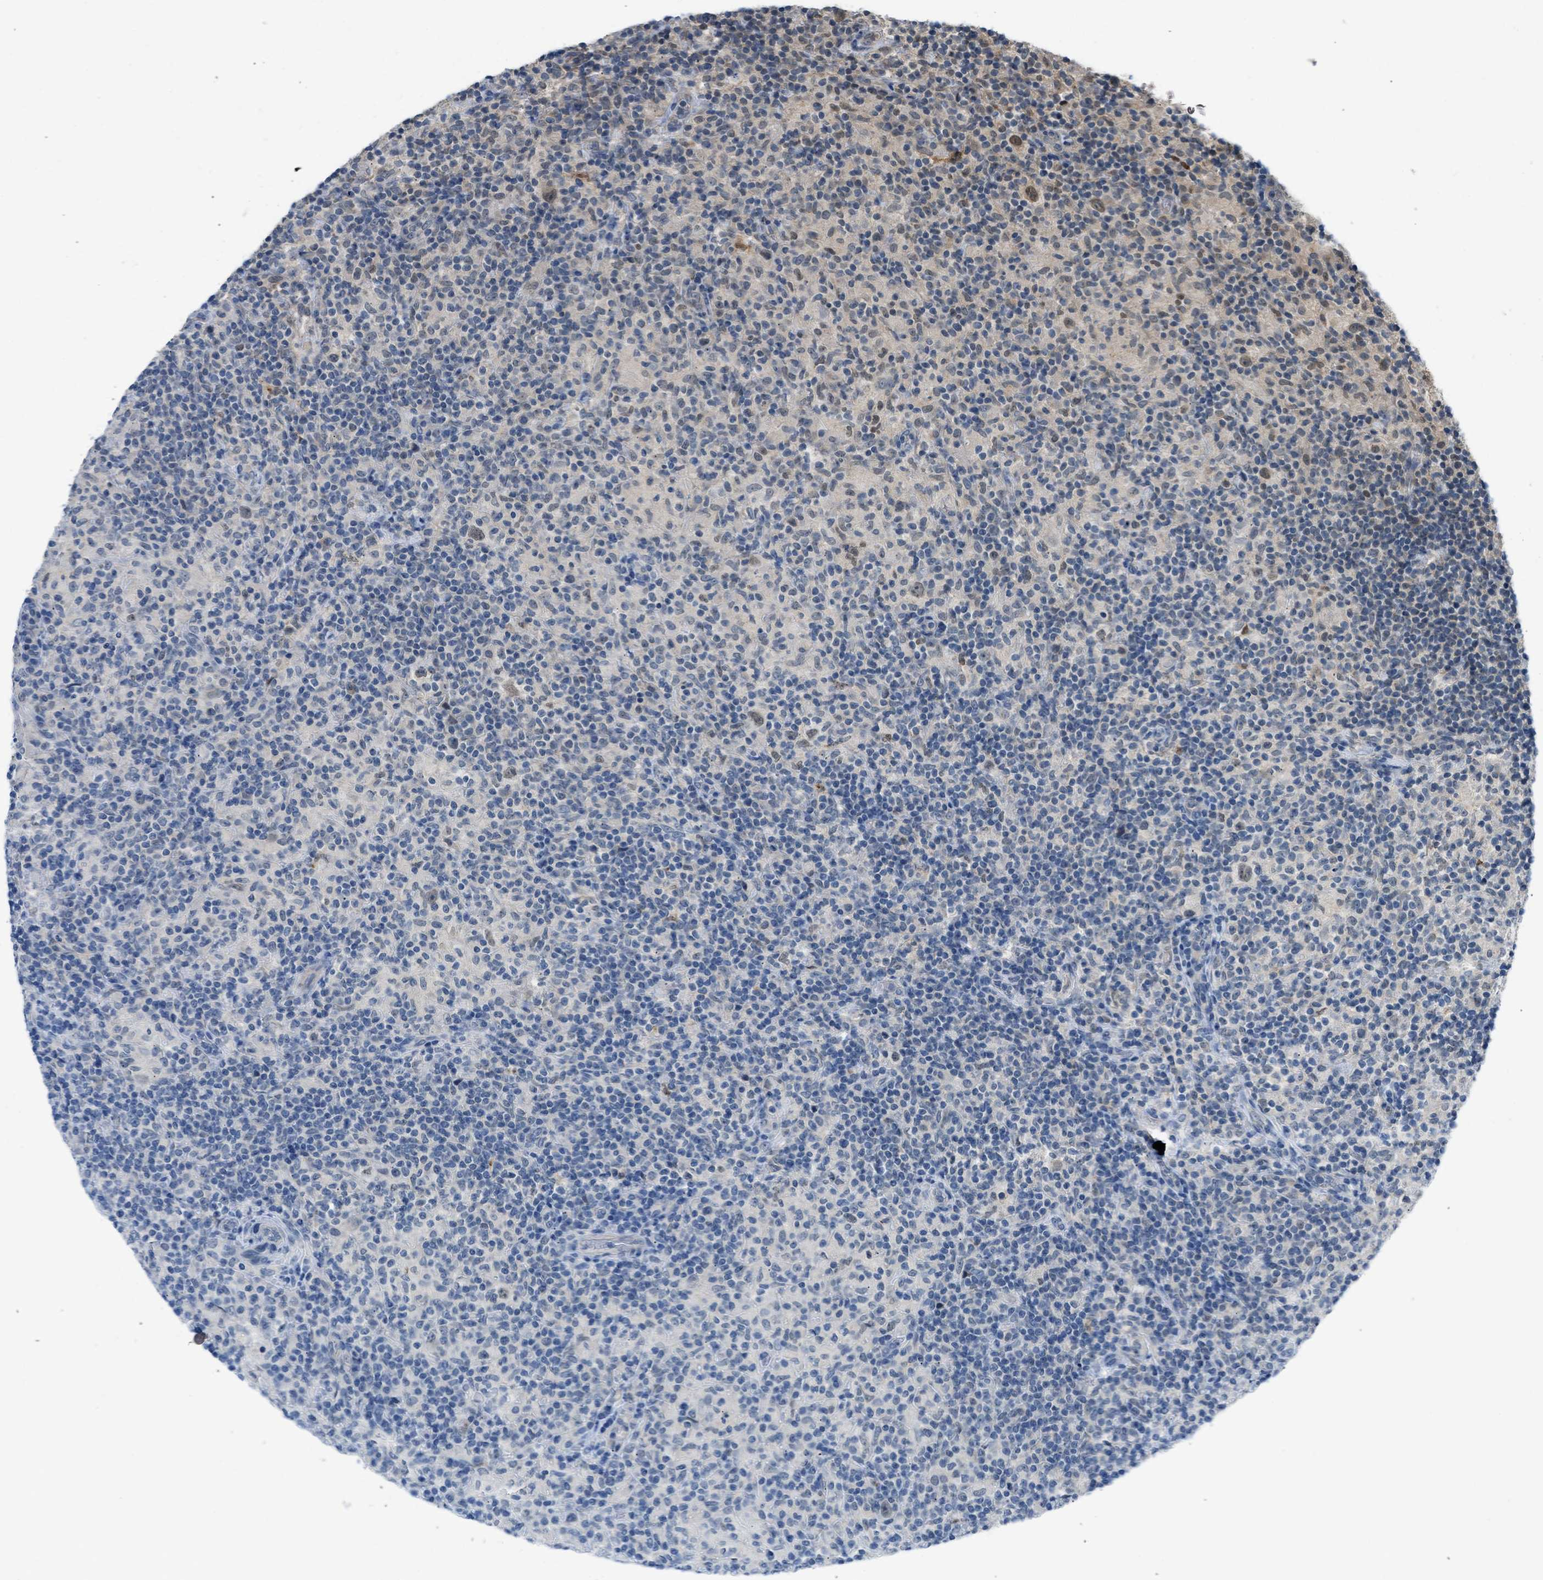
{"staining": {"intensity": "weak", "quantity": "25%-75%", "location": "nuclear"}, "tissue": "lymphoma", "cell_type": "Tumor cells", "image_type": "cancer", "snomed": [{"axis": "morphology", "description": "Hodgkin's disease, NOS"}, {"axis": "topography", "description": "Lymph node"}], "caption": "A photomicrograph of lymphoma stained for a protein demonstrates weak nuclear brown staining in tumor cells.", "gene": "TTBK2", "patient": {"sex": "male", "age": 70}}